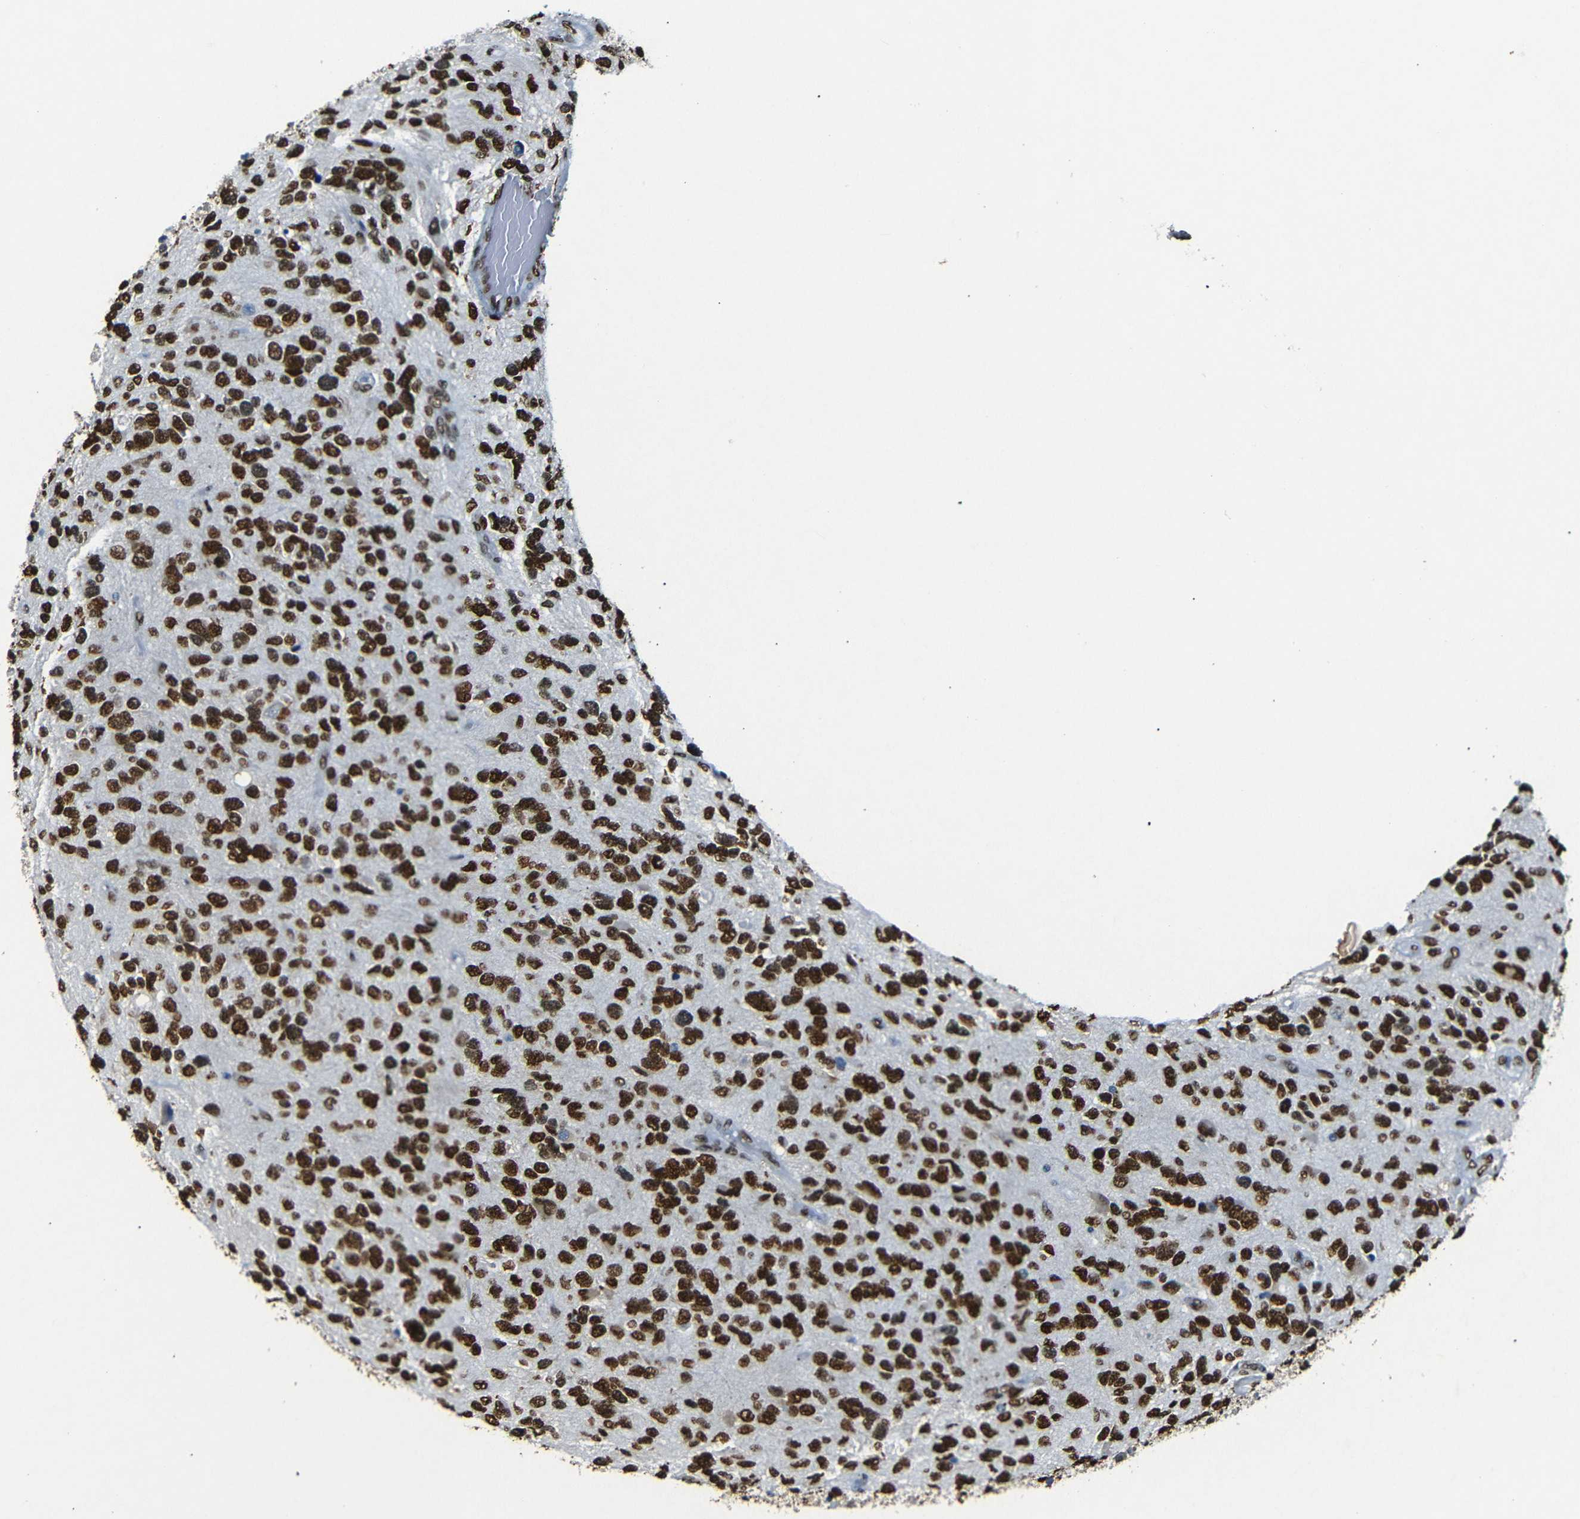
{"staining": {"intensity": "strong", "quantity": ">75%", "location": "nuclear"}, "tissue": "glioma", "cell_type": "Tumor cells", "image_type": "cancer", "snomed": [{"axis": "morphology", "description": "Glioma, malignant, High grade"}, {"axis": "topography", "description": "Brain"}], "caption": "High-grade glioma (malignant) stained with a protein marker shows strong staining in tumor cells.", "gene": "HMGN1", "patient": {"sex": "female", "age": 58}}